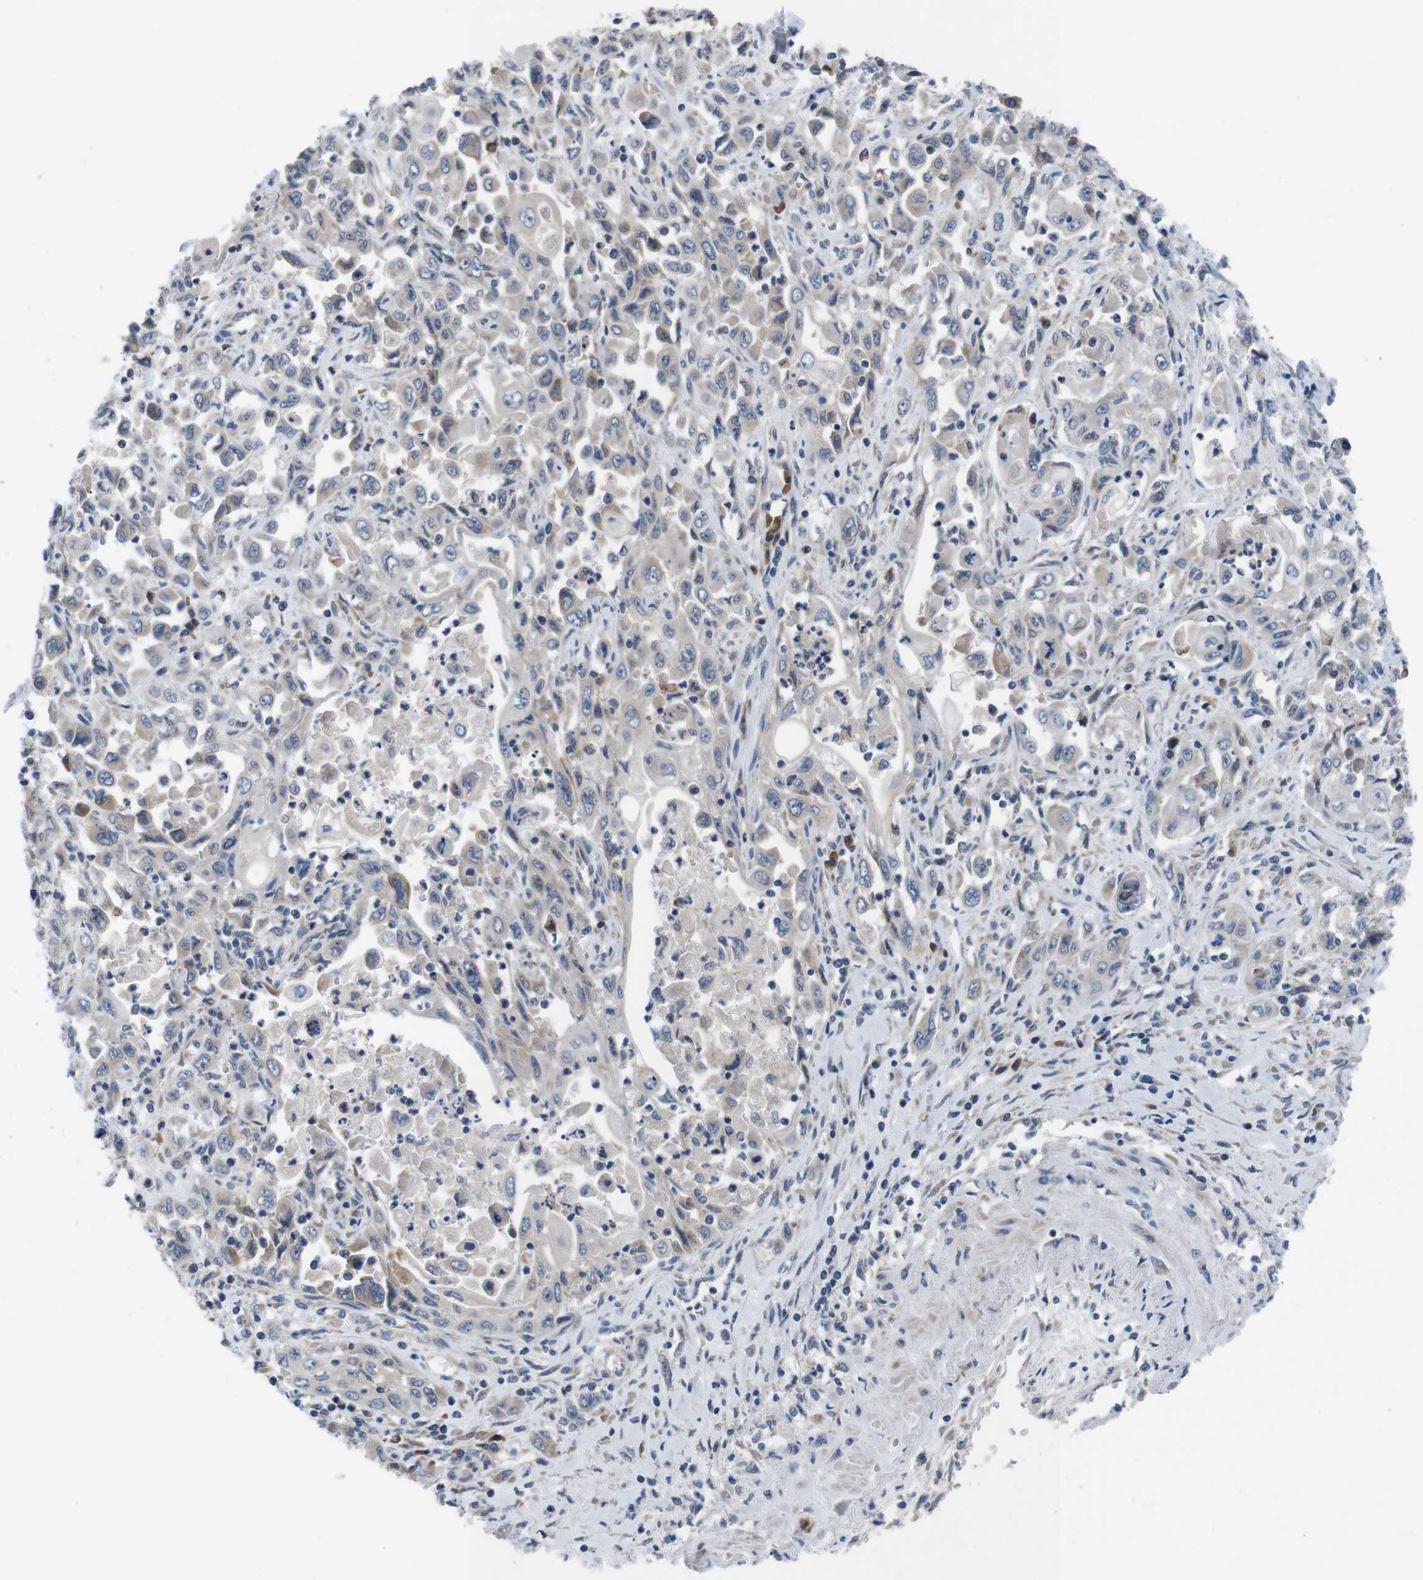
{"staining": {"intensity": "moderate", "quantity": "<25%", "location": "cytoplasmic/membranous"}, "tissue": "pancreatic cancer", "cell_type": "Tumor cells", "image_type": "cancer", "snomed": [{"axis": "morphology", "description": "Adenocarcinoma, NOS"}, {"axis": "topography", "description": "Pancreas"}], "caption": "A brown stain labels moderate cytoplasmic/membranous staining of a protein in human pancreatic cancer (adenocarcinoma) tumor cells.", "gene": "JAK1", "patient": {"sex": "male", "age": 70}}